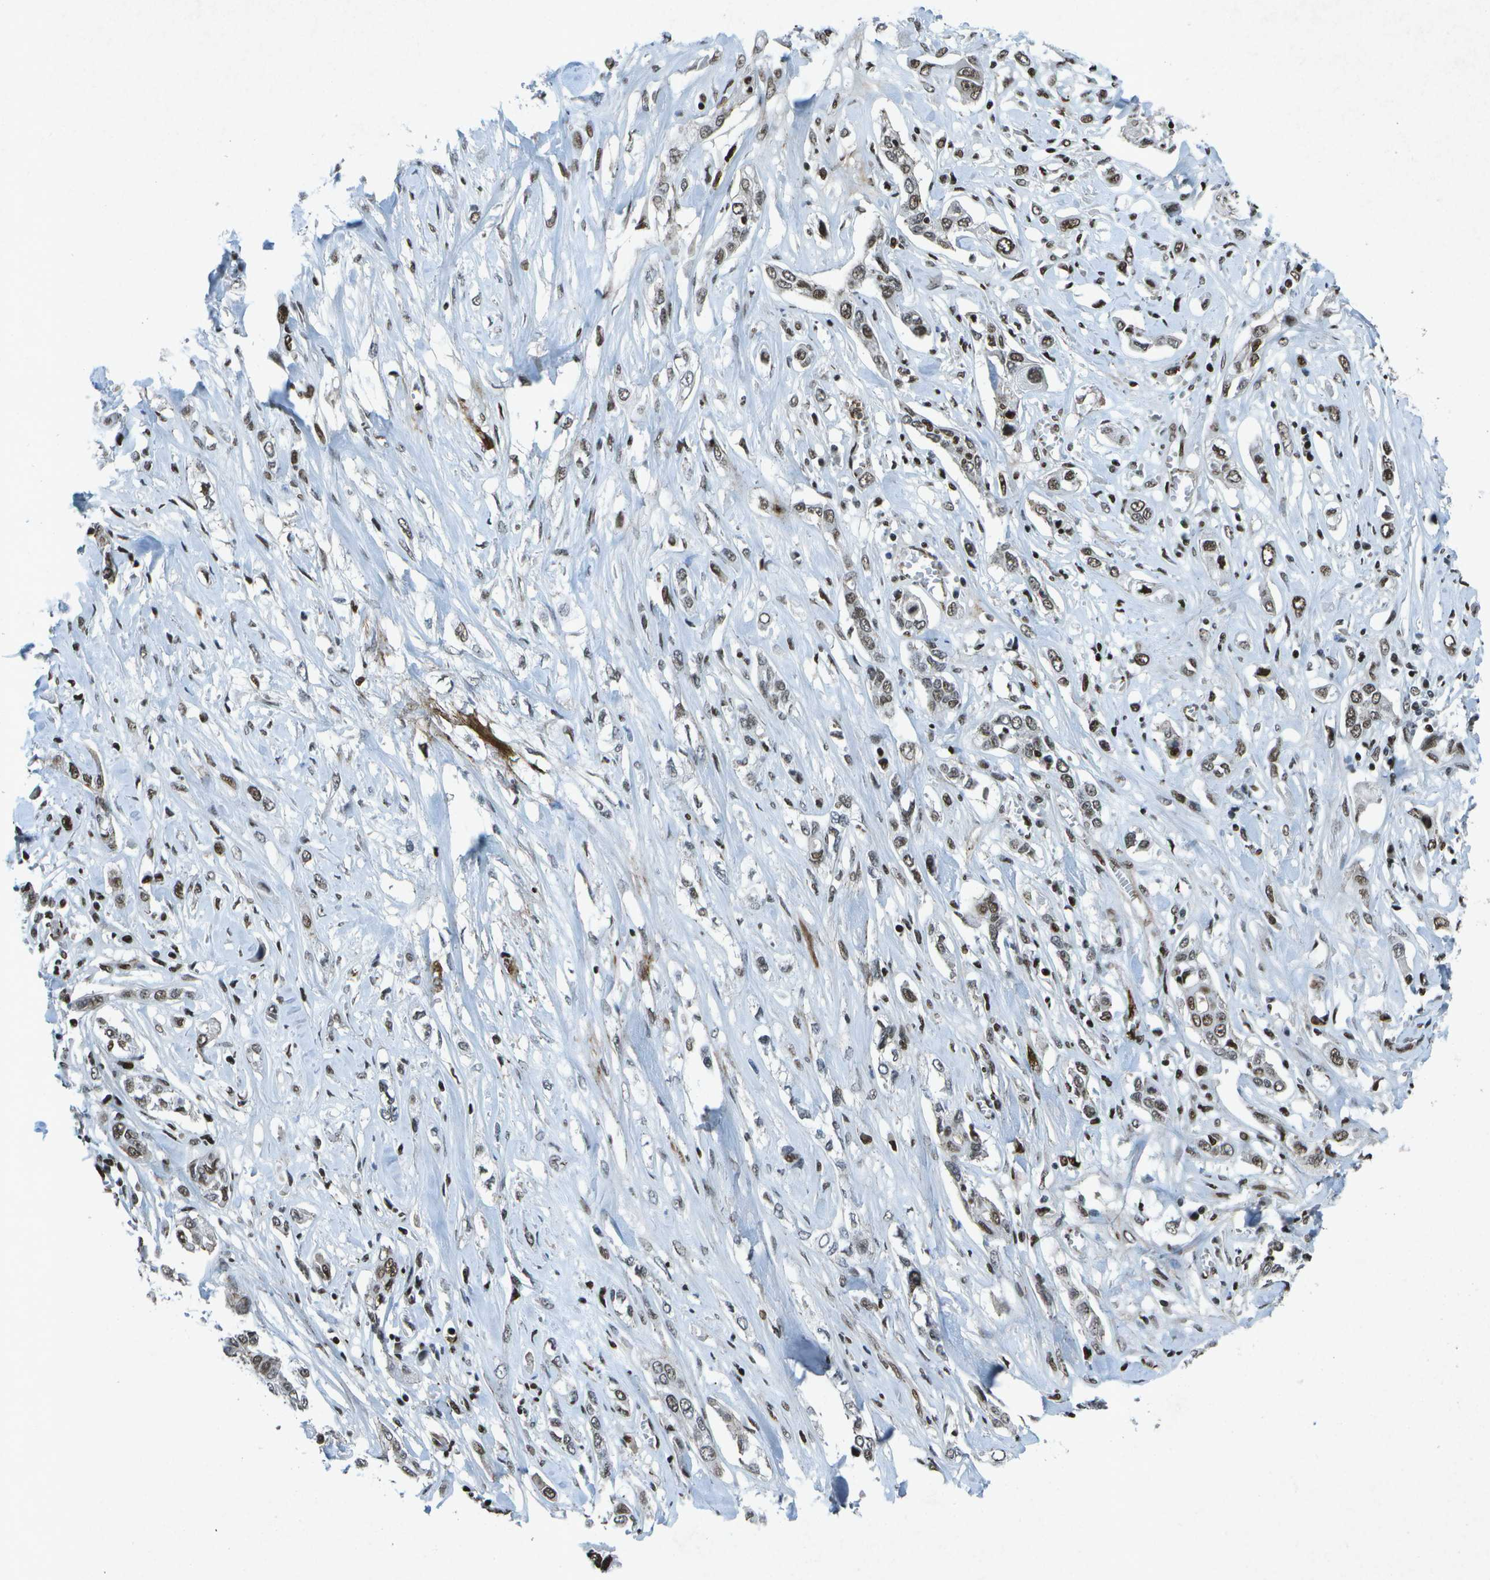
{"staining": {"intensity": "moderate", "quantity": ">75%", "location": "nuclear"}, "tissue": "lung cancer", "cell_type": "Tumor cells", "image_type": "cancer", "snomed": [{"axis": "morphology", "description": "Squamous cell carcinoma, NOS"}, {"axis": "topography", "description": "Lung"}], "caption": "This is an image of IHC staining of lung squamous cell carcinoma, which shows moderate positivity in the nuclear of tumor cells.", "gene": "MTA2", "patient": {"sex": "male", "age": 71}}